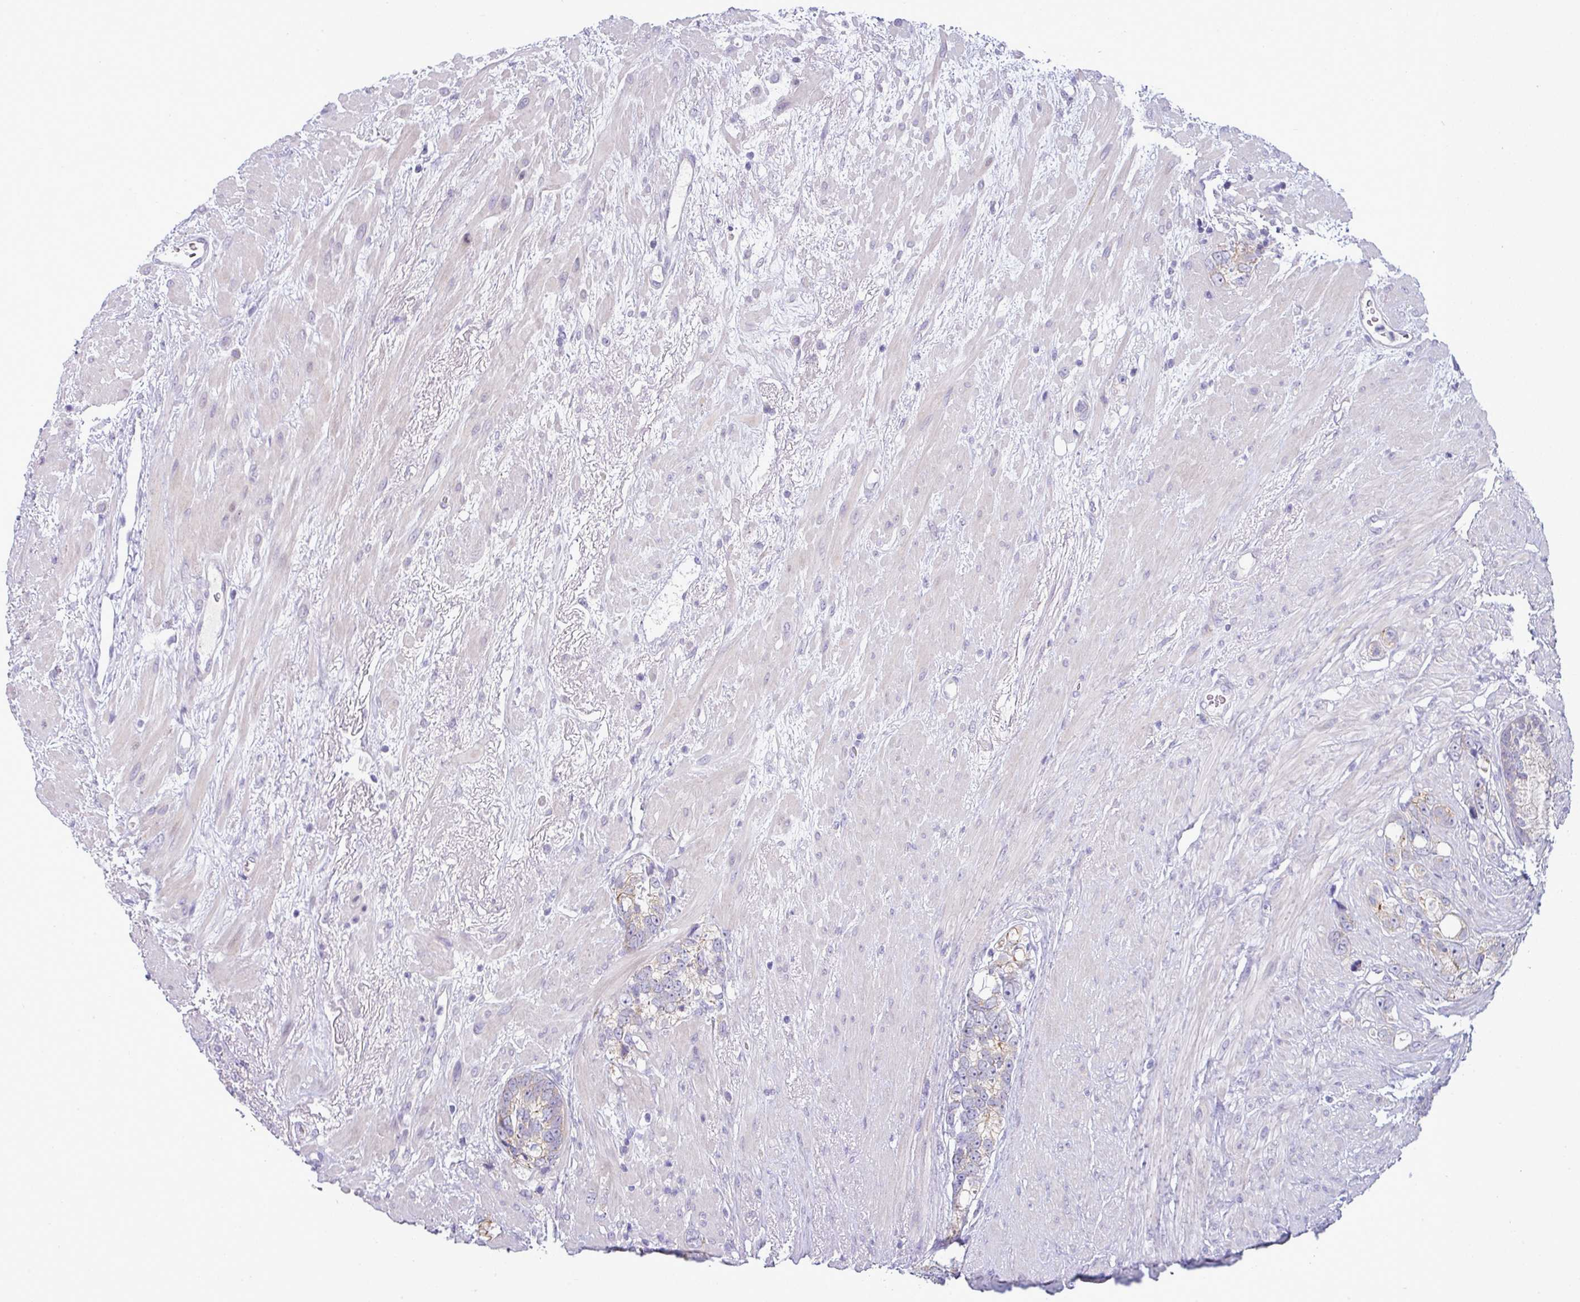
{"staining": {"intensity": "weak", "quantity": "<25%", "location": "cytoplasmic/membranous"}, "tissue": "prostate cancer", "cell_type": "Tumor cells", "image_type": "cancer", "snomed": [{"axis": "morphology", "description": "Adenocarcinoma, High grade"}, {"axis": "topography", "description": "Prostate"}], "caption": "Tumor cells show no significant protein expression in prostate adenocarcinoma (high-grade).", "gene": "ACAP3", "patient": {"sex": "male", "age": 74}}